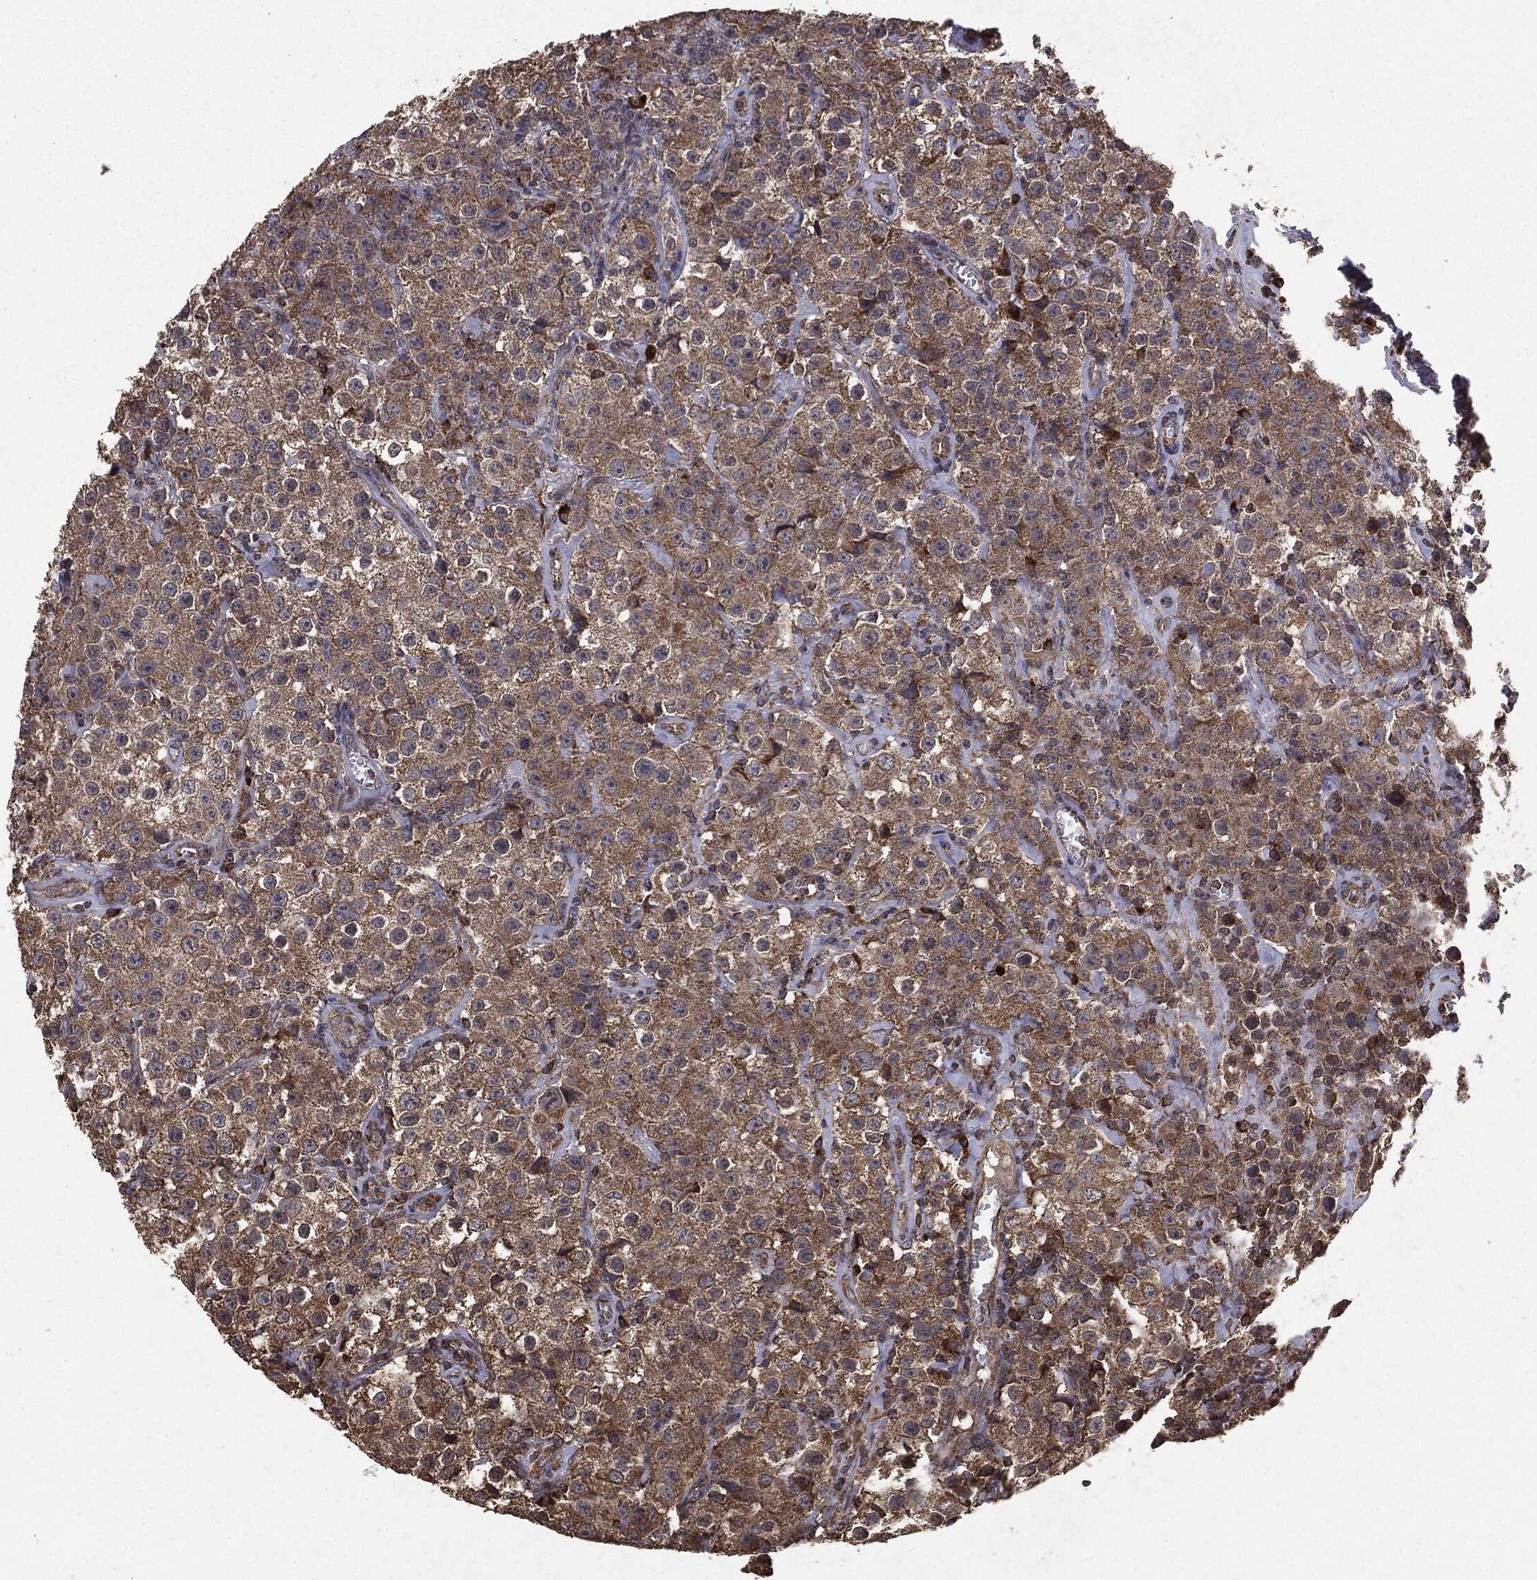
{"staining": {"intensity": "moderate", "quantity": ">75%", "location": "cytoplasmic/membranous"}, "tissue": "testis cancer", "cell_type": "Tumor cells", "image_type": "cancer", "snomed": [{"axis": "morphology", "description": "Seminoma, NOS"}, {"axis": "topography", "description": "Testis"}], "caption": "Immunohistochemical staining of testis cancer (seminoma) shows medium levels of moderate cytoplasmic/membranous protein staining in about >75% of tumor cells.", "gene": "MTOR", "patient": {"sex": "male", "age": 52}}